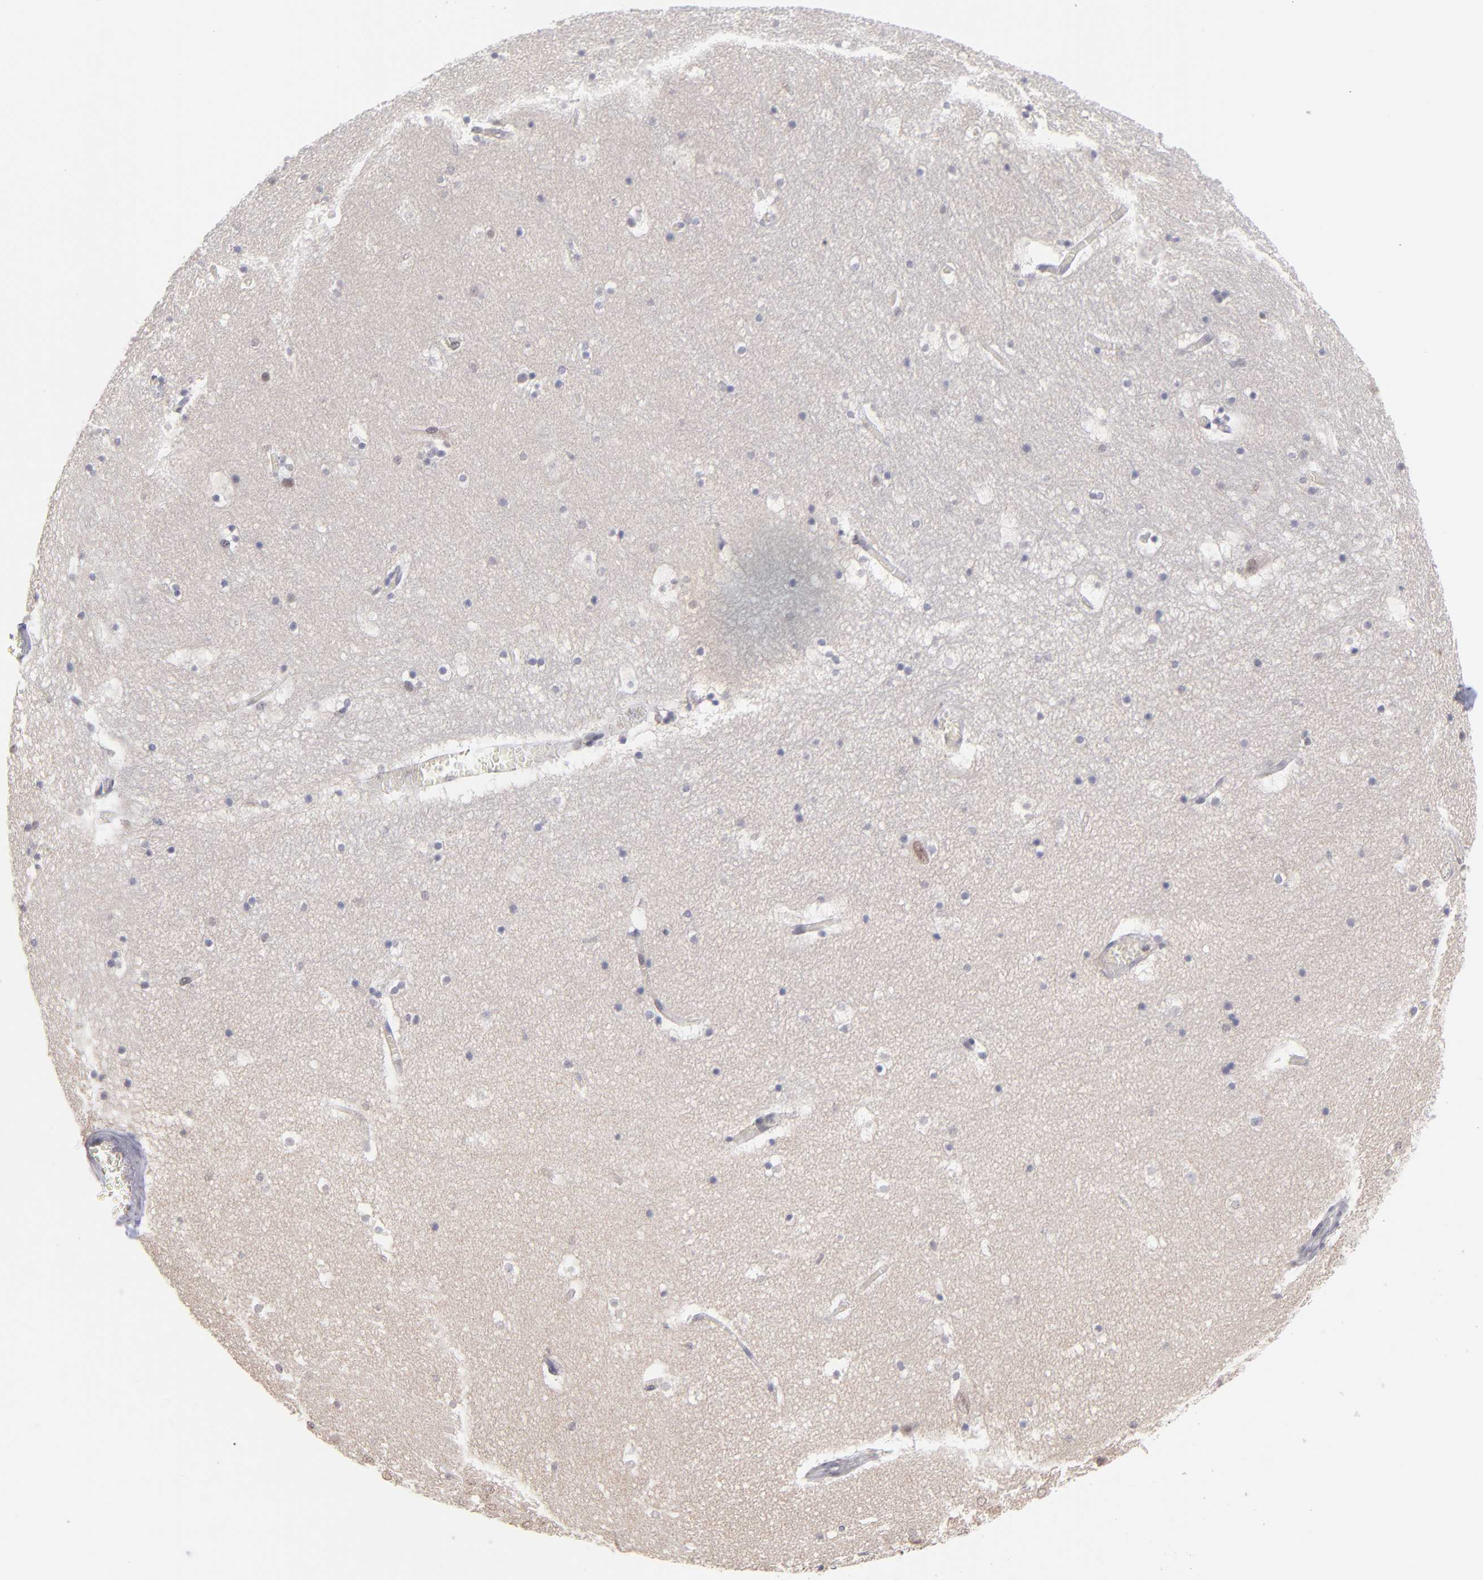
{"staining": {"intensity": "negative", "quantity": "none", "location": "none"}, "tissue": "hippocampus", "cell_type": "Glial cells", "image_type": "normal", "snomed": [{"axis": "morphology", "description": "Normal tissue, NOS"}, {"axis": "topography", "description": "Hippocampus"}], "caption": "Immunohistochemistry (IHC) histopathology image of normal hippocampus stained for a protein (brown), which exhibits no expression in glial cells.", "gene": "OAS1", "patient": {"sex": "male", "age": 45}}